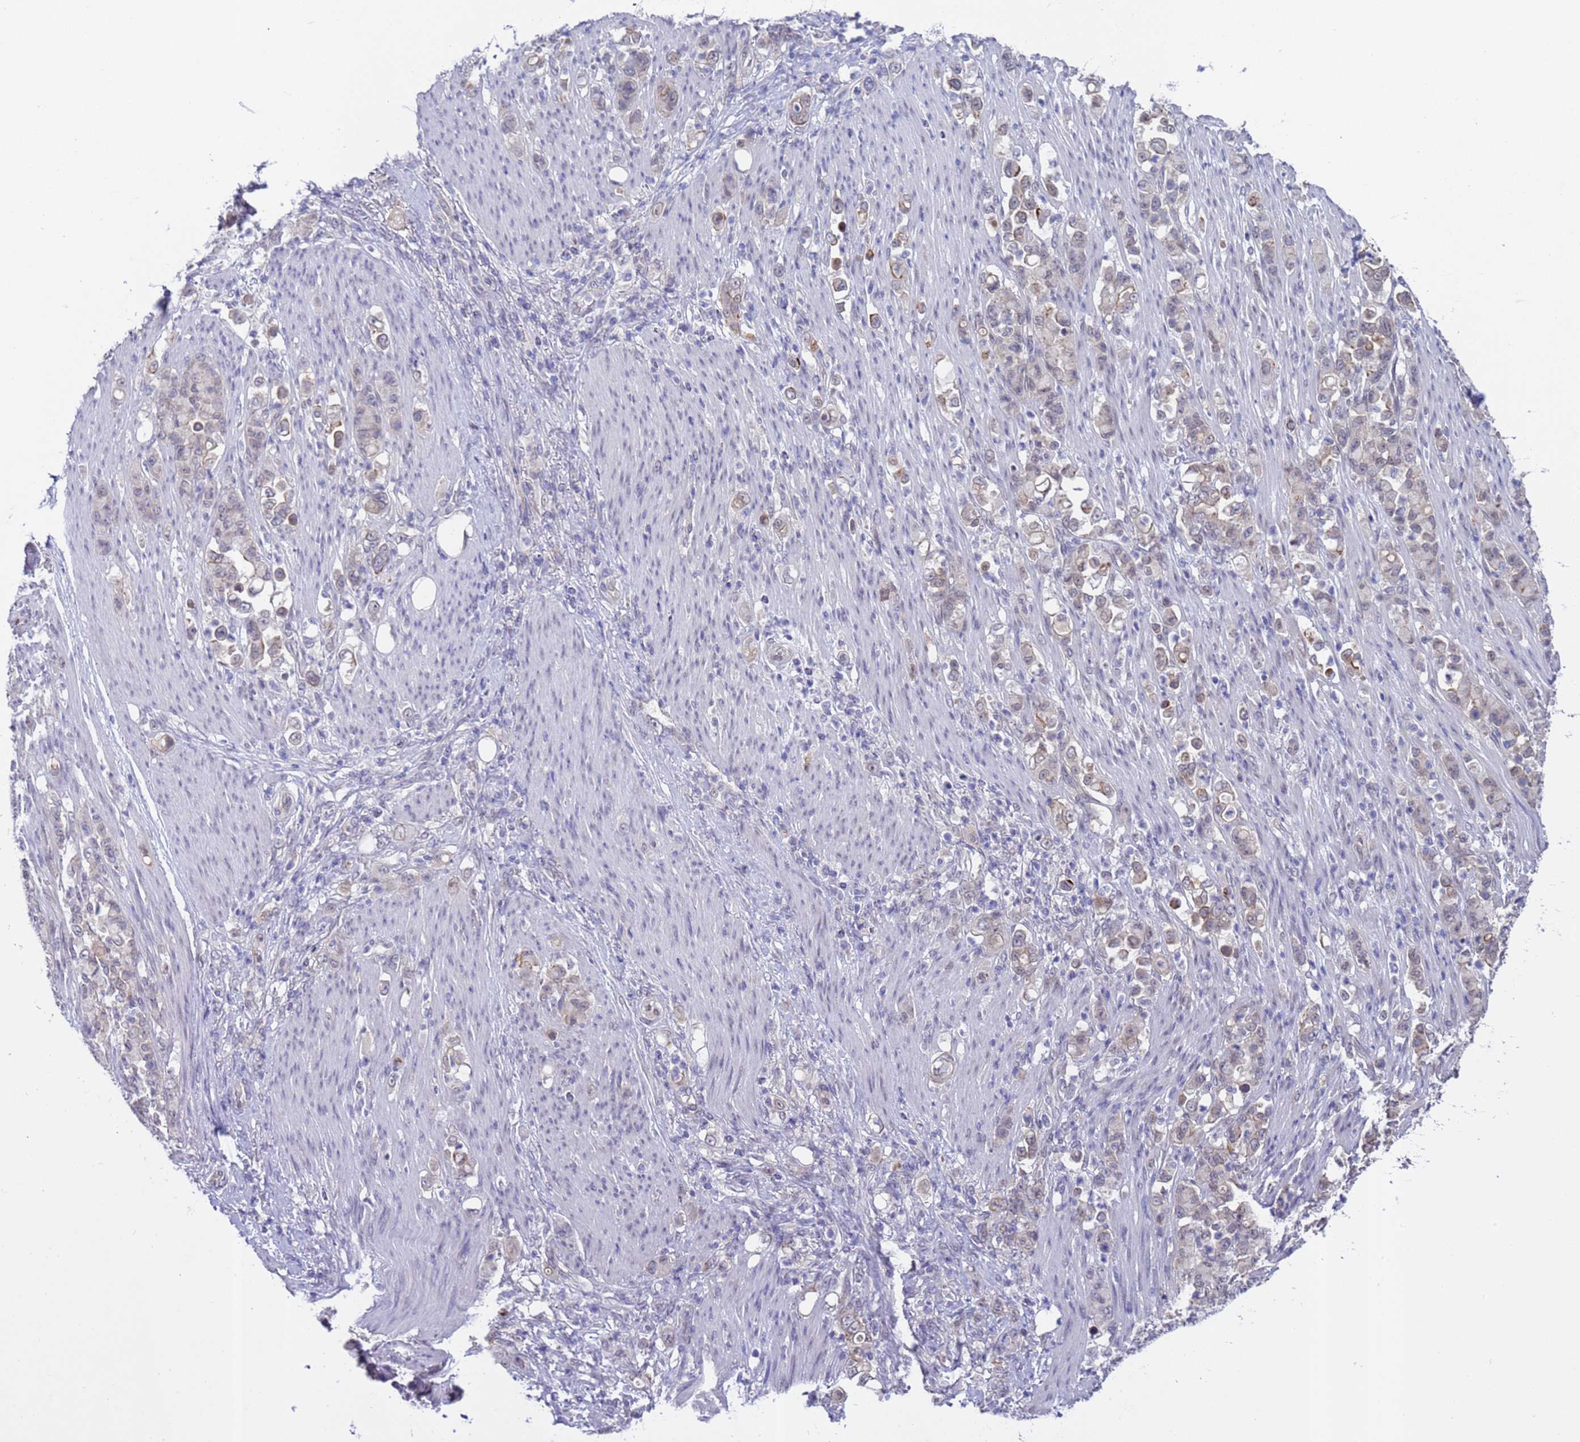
{"staining": {"intensity": "weak", "quantity": "<25%", "location": "cytoplasmic/membranous"}, "tissue": "stomach cancer", "cell_type": "Tumor cells", "image_type": "cancer", "snomed": [{"axis": "morphology", "description": "Normal tissue, NOS"}, {"axis": "morphology", "description": "Adenocarcinoma, NOS"}, {"axis": "topography", "description": "Stomach"}], "caption": "Immunohistochemistry (IHC) micrograph of neoplastic tissue: stomach cancer (adenocarcinoma) stained with DAB (3,3'-diaminobenzidine) exhibits no significant protein staining in tumor cells. (Immunohistochemistry, brightfield microscopy, high magnification).", "gene": "TRMT10A", "patient": {"sex": "female", "age": 79}}